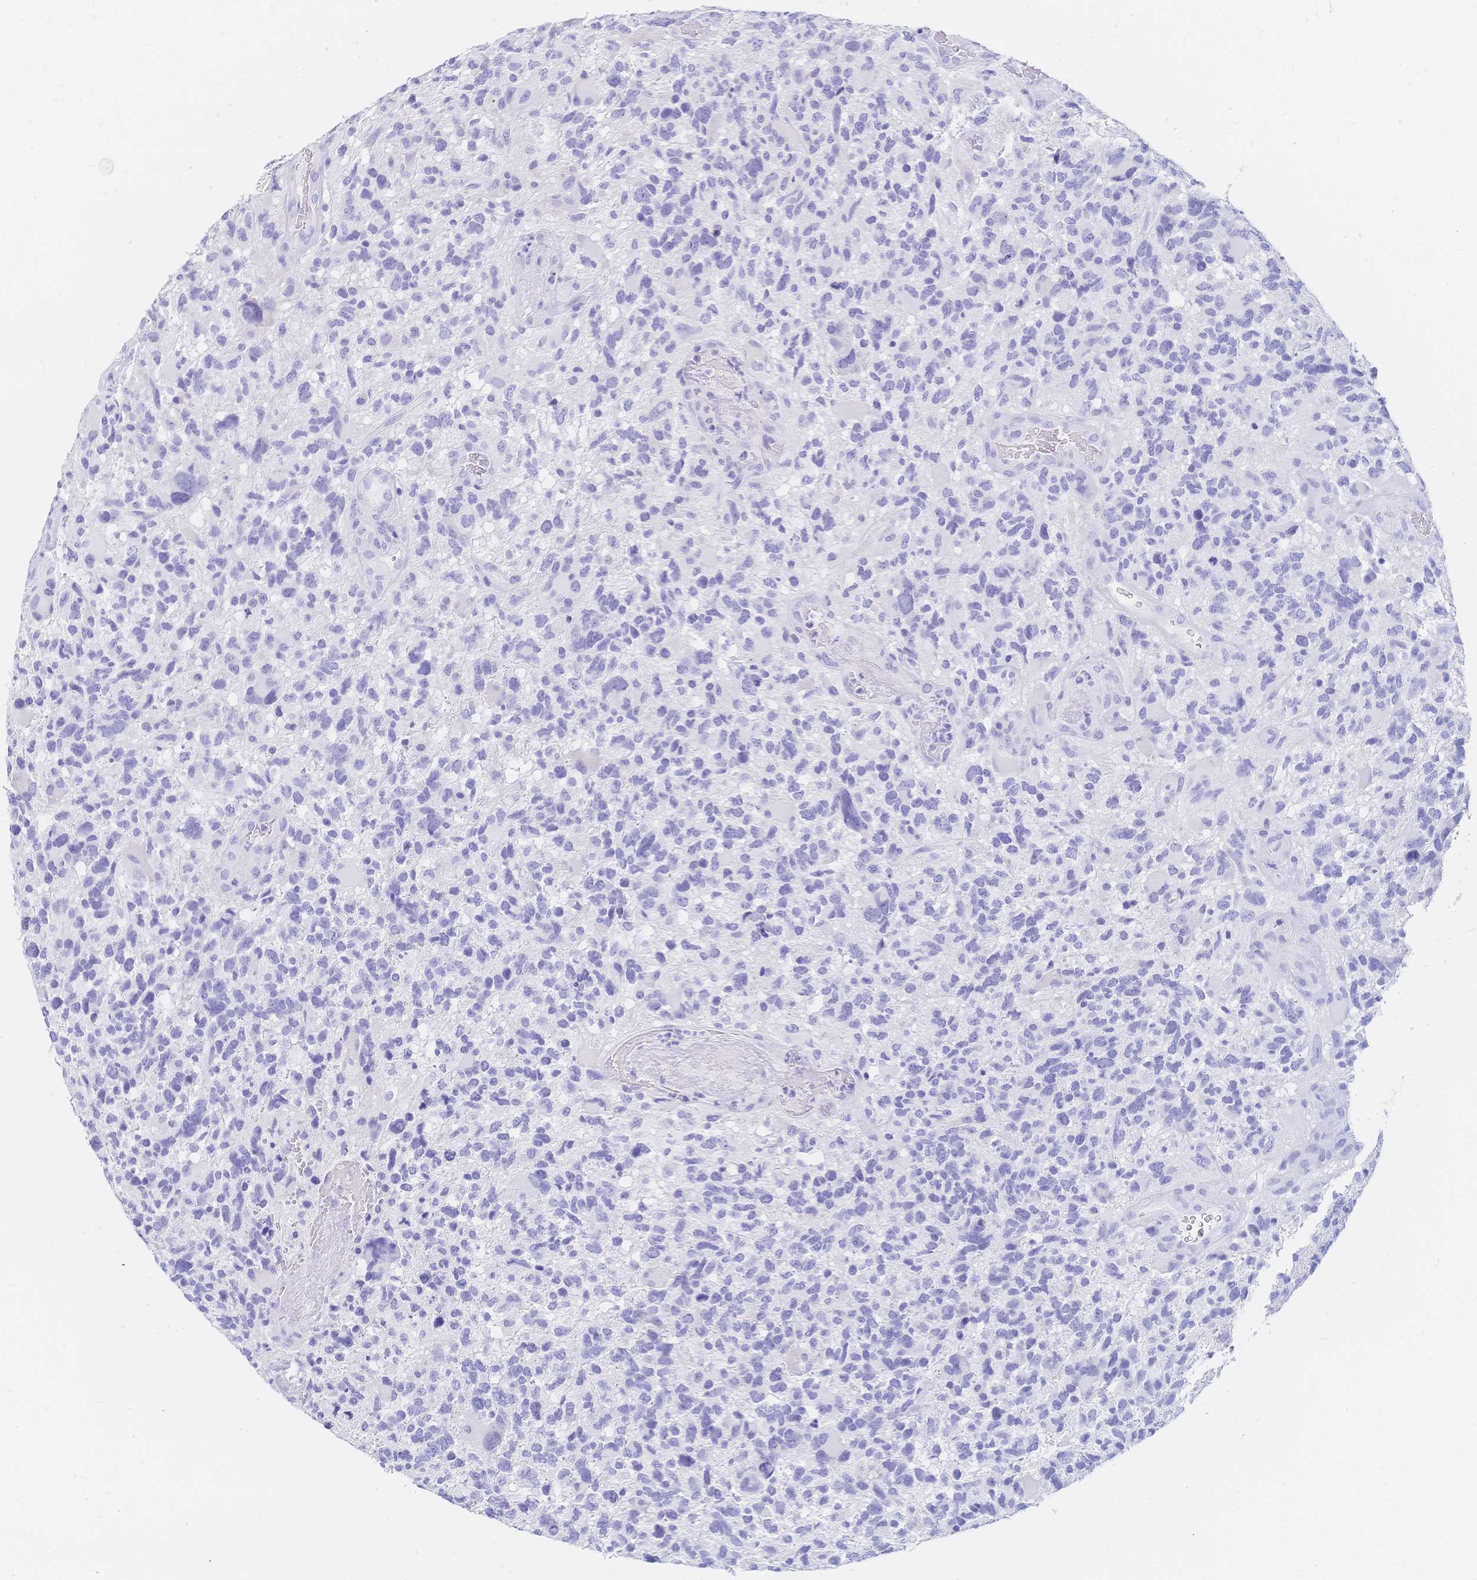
{"staining": {"intensity": "negative", "quantity": "none", "location": "none"}, "tissue": "glioma", "cell_type": "Tumor cells", "image_type": "cancer", "snomed": [{"axis": "morphology", "description": "Glioma, malignant, High grade"}, {"axis": "topography", "description": "Brain"}], "caption": "Immunohistochemistry (IHC) of malignant glioma (high-grade) exhibits no staining in tumor cells.", "gene": "MEP1B", "patient": {"sex": "female", "age": 71}}